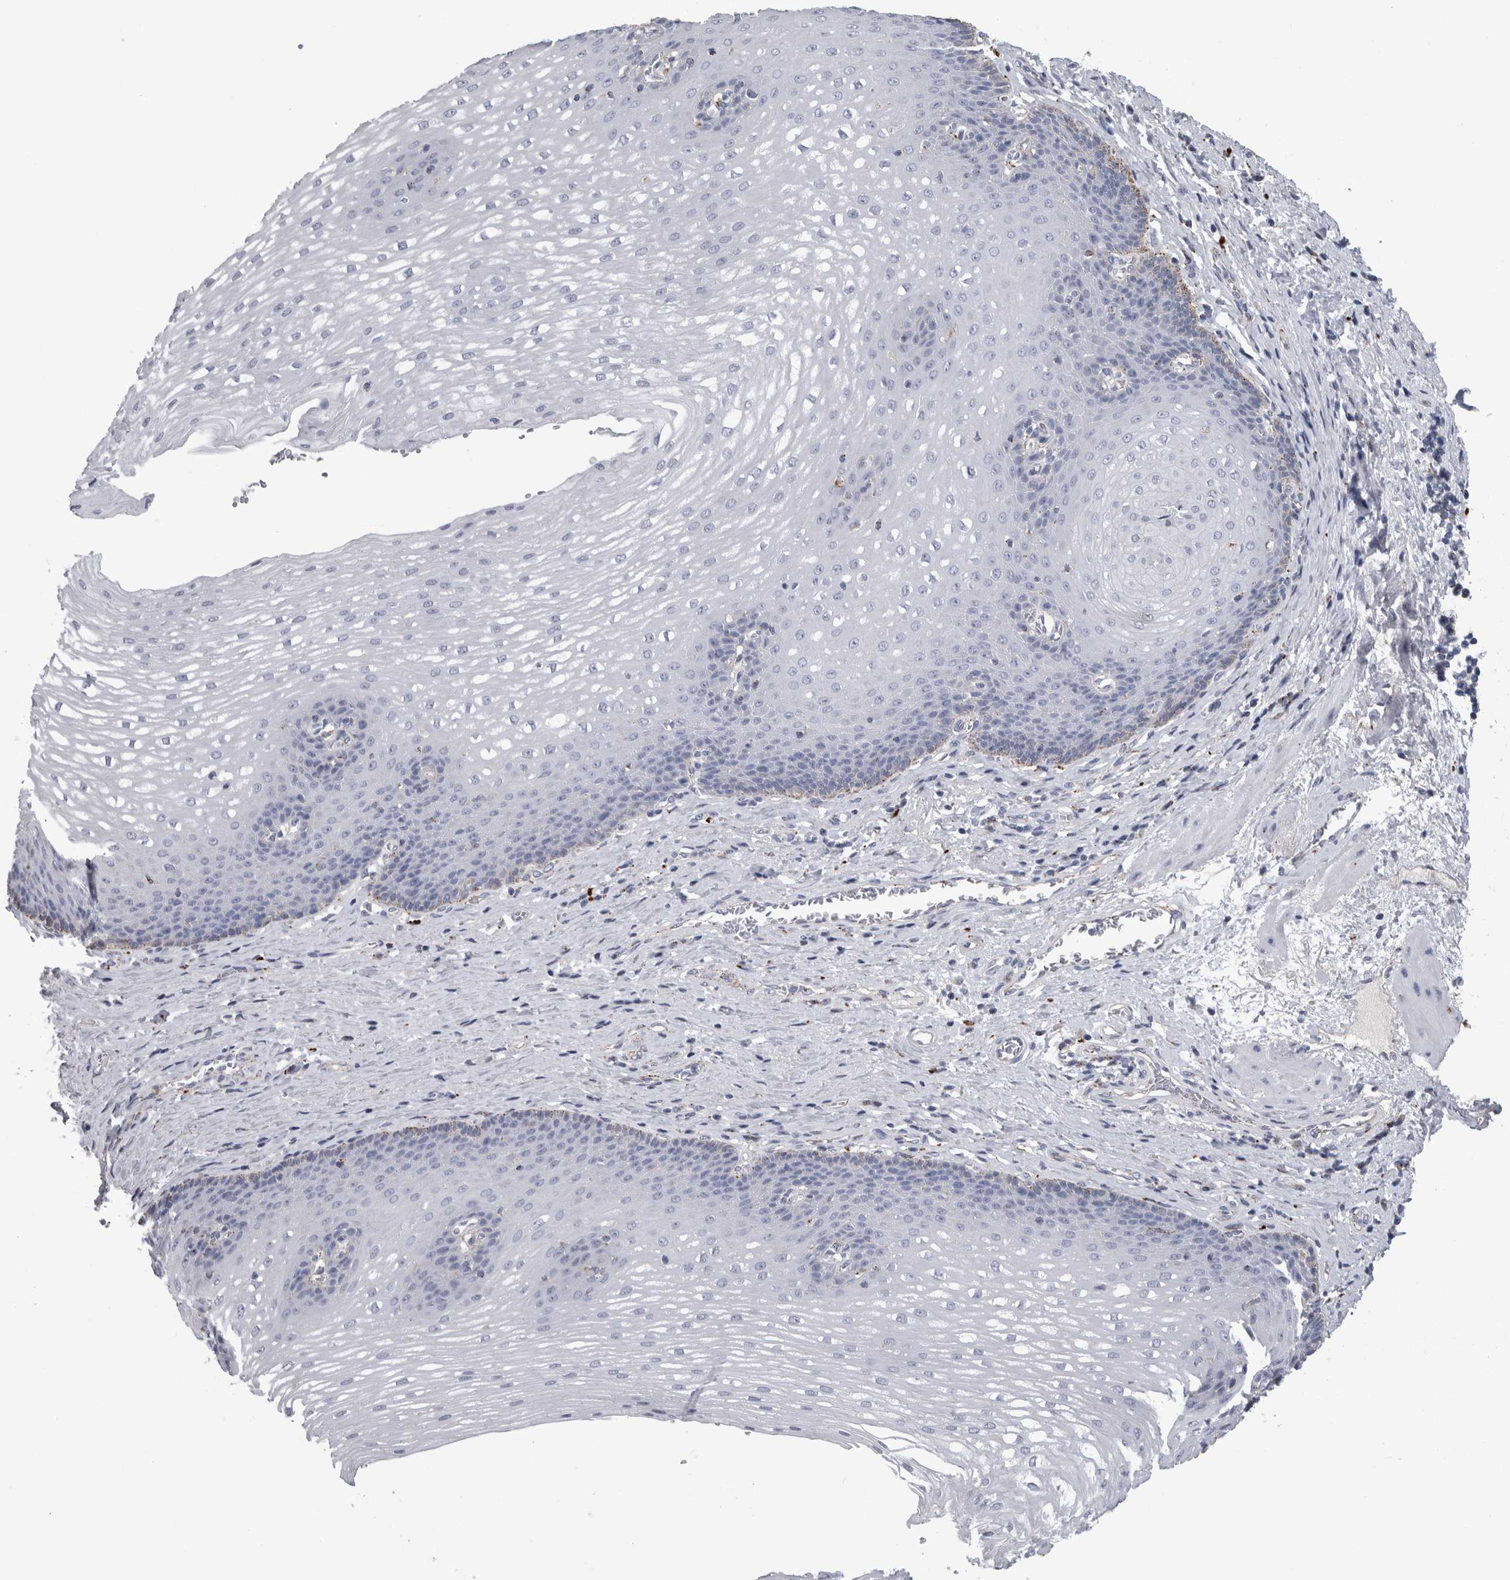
{"staining": {"intensity": "weak", "quantity": "<25%", "location": "cytoplasmic/membranous"}, "tissue": "esophagus", "cell_type": "Squamous epithelial cells", "image_type": "normal", "snomed": [{"axis": "morphology", "description": "Normal tissue, NOS"}, {"axis": "topography", "description": "Esophagus"}], "caption": "Squamous epithelial cells show no significant protein expression in normal esophagus. (DAB (3,3'-diaminobenzidine) IHC visualized using brightfield microscopy, high magnification).", "gene": "DPP7", "patient": {"sex": "male", "age": 48}}